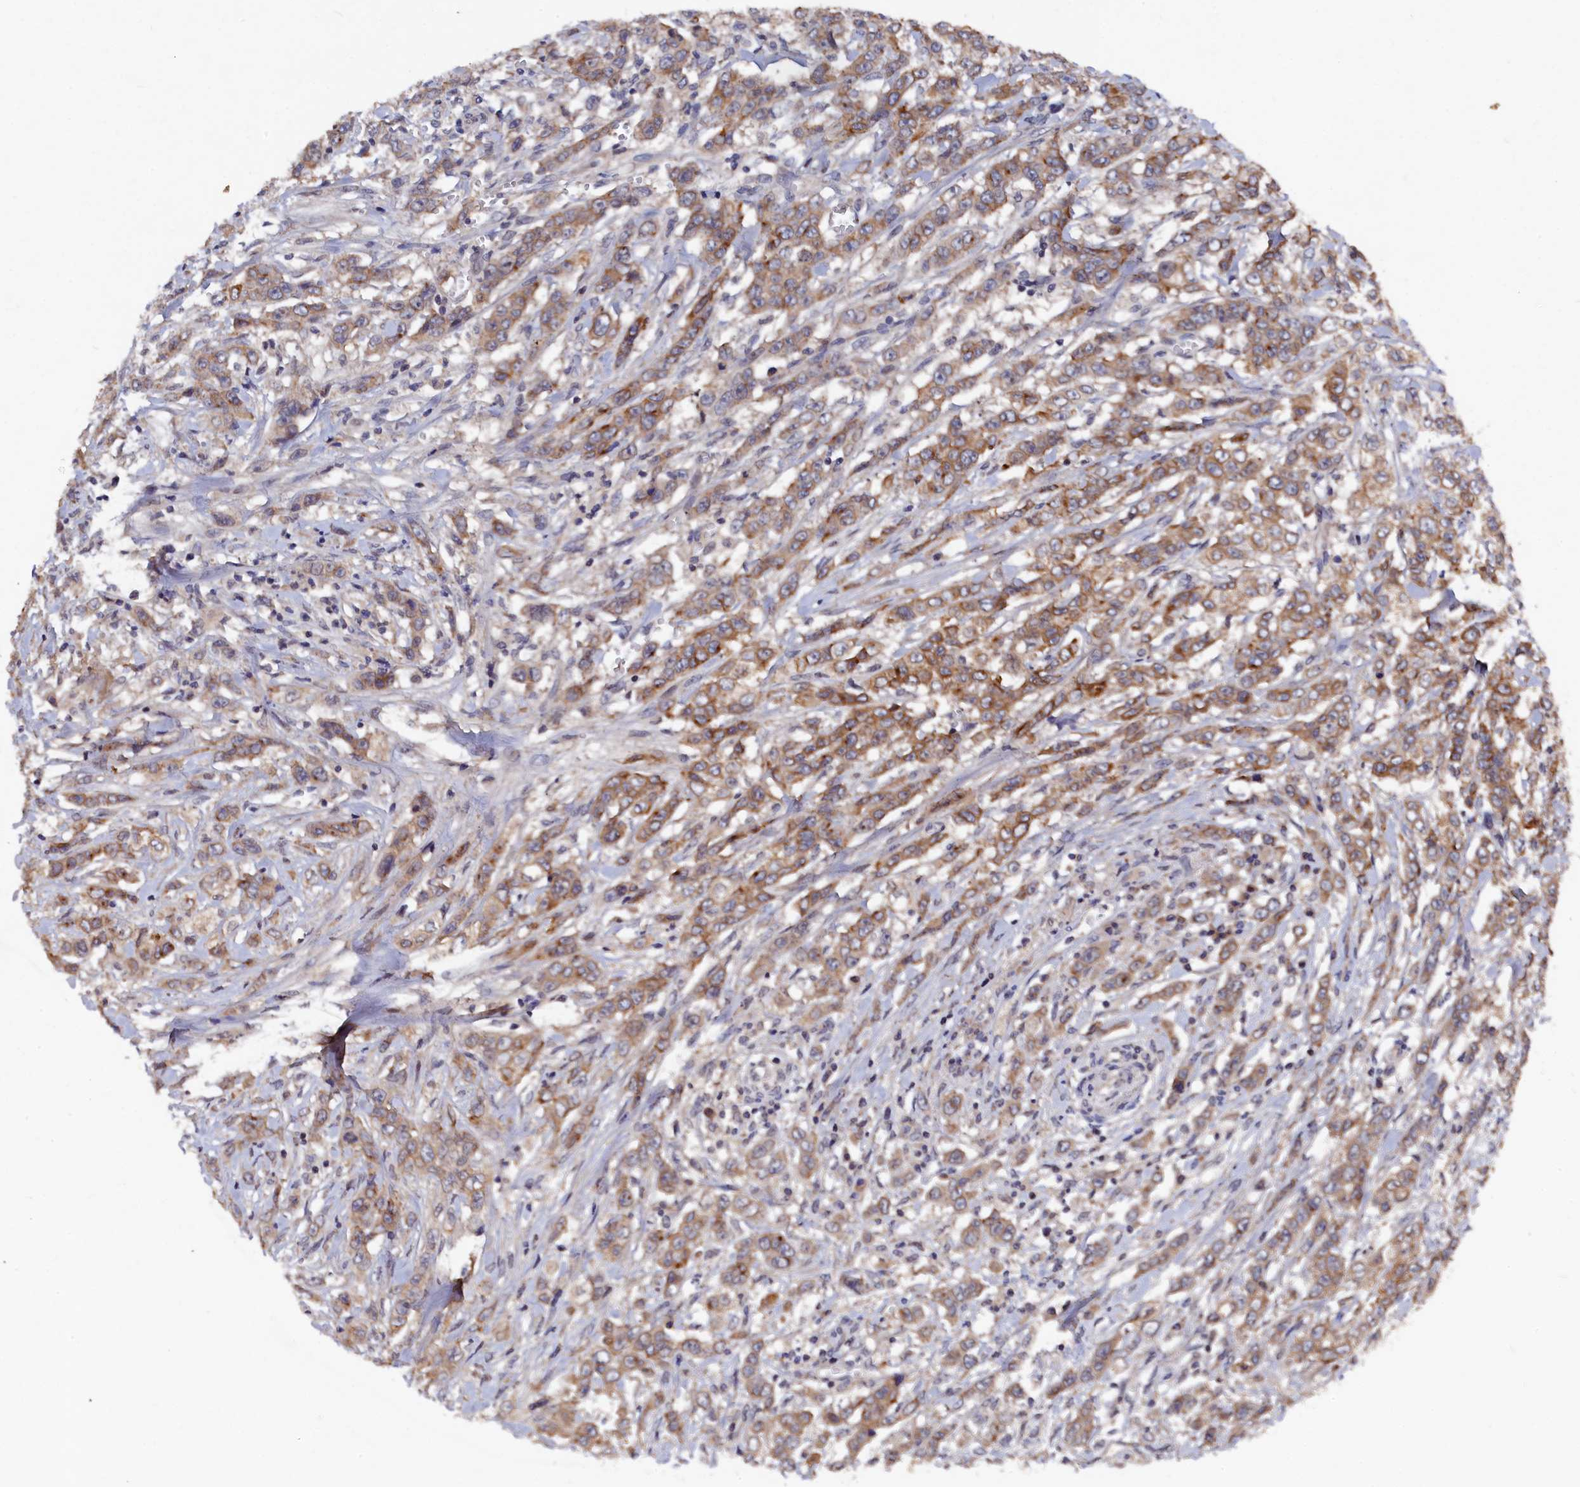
{"staining": {"intensity": "moderate", "quantity": ">75%", "location": "cytoplasmic/membranous"}, "tissue": "stomach cancer", "cell_type": "Tumor cells", "image_type": "cancer", "snomed": [{"axis": "morphology", "description": "Adenocarcinoma, NOS"}, {"axis": "topography", "description": "Stomach, upper"}], "caption": "About >75% of tumor cells in human stomach adenocarcinoma demonstrate moderate cytoplasmic/membranous protein positivity as visualized by brown immunohistochemical staining.", "gene": "TMC5", "patient": {"sex": "male", "age": 62}}